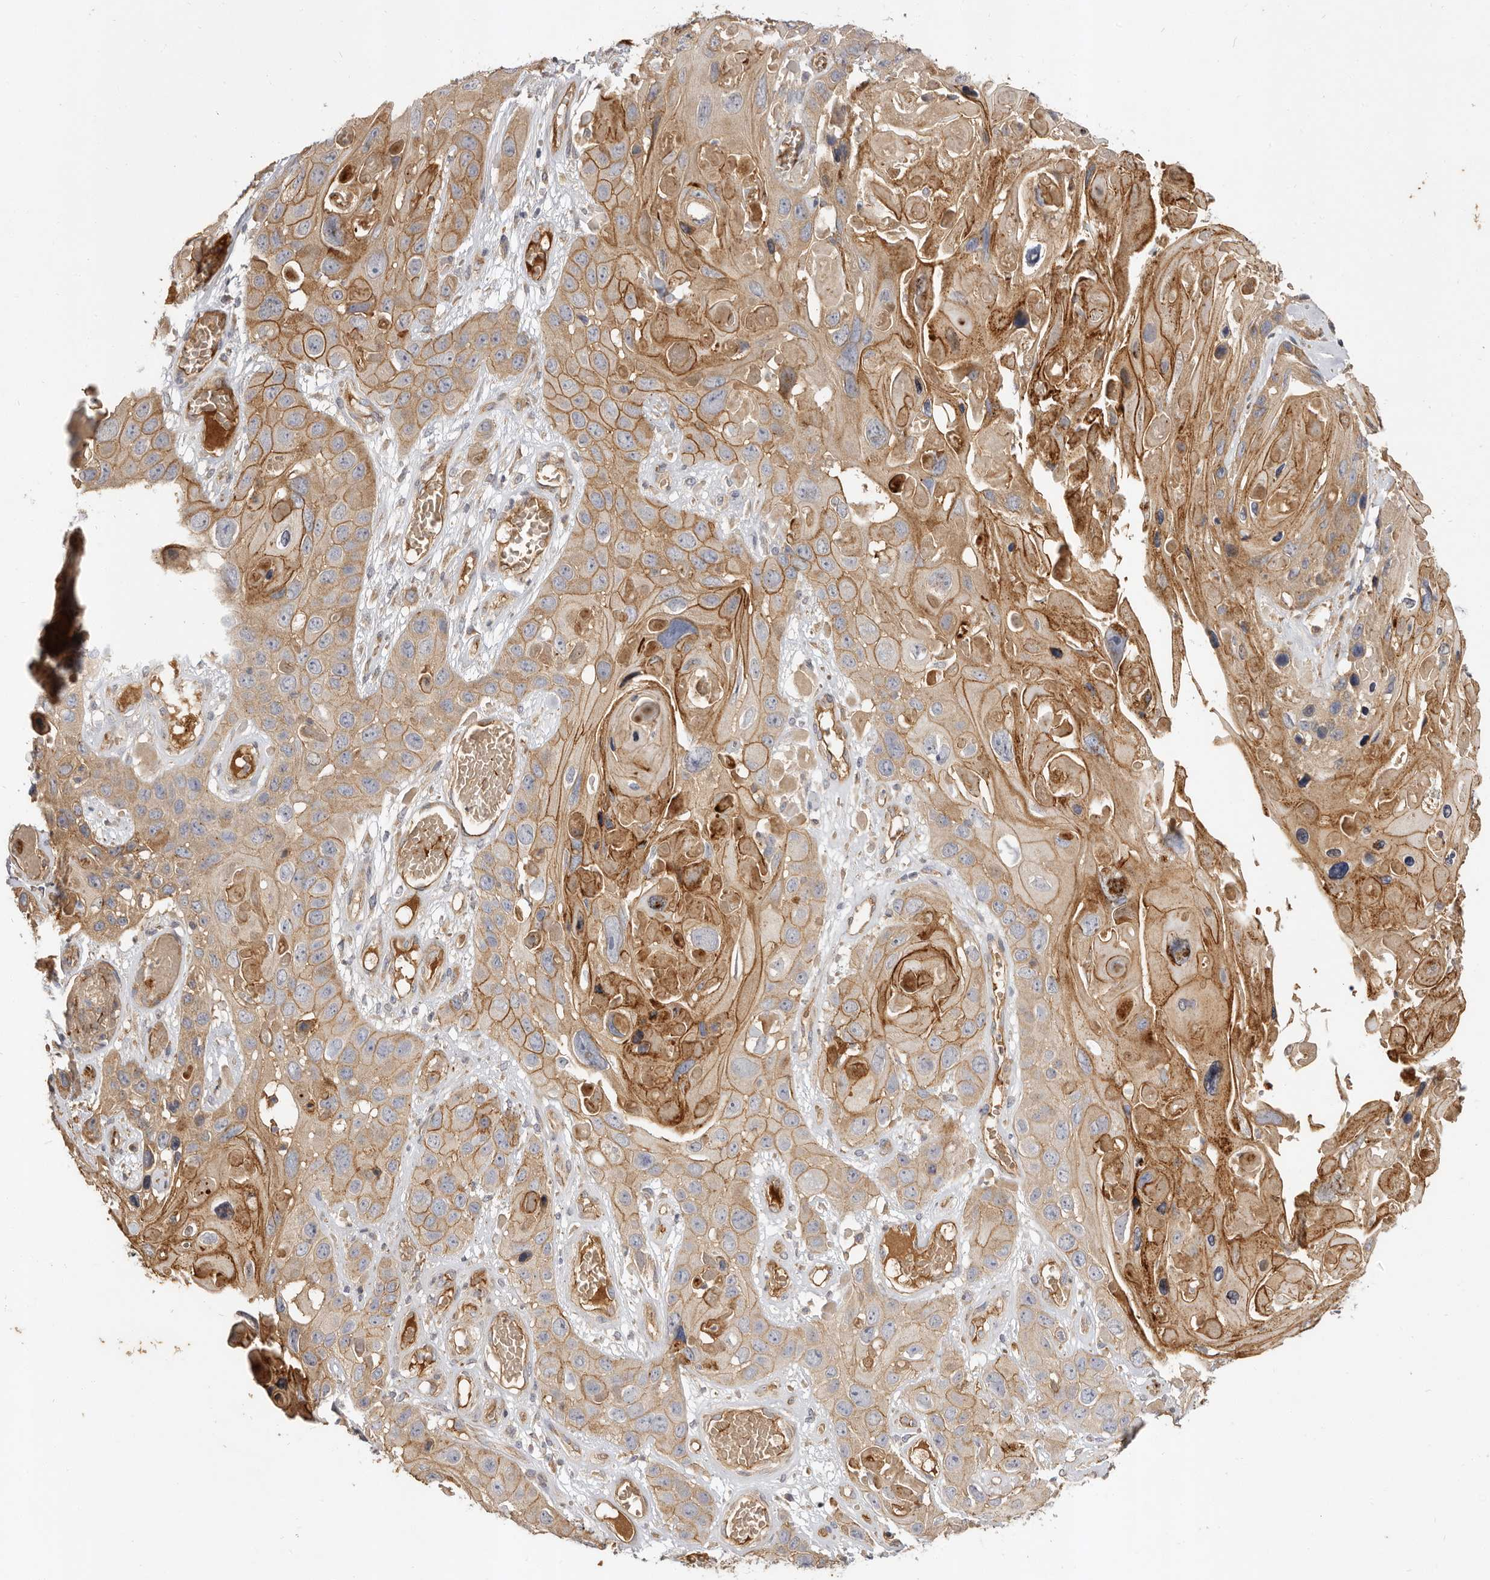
{"staining": {"intensity": "moderate", "quantity": ">75%", "location": "cytoplasmic/membranous"}, "tissue": "skin cancer", "cell_type": "Tumor cells", "image_type": "cancer", "snomed": [{"axis": "morphology", "description": "Squamous cell carcinoma, NOS"}, {"axis": "topography", "description": "Skin"}], "caption": "Immunohistochemistry of skin squamous cell carcinoma displays medium levels of moderate cytoplasmic/membranous staining in approximately >75% of tumor cells. (brown staining indicates protein expression, while blue staining denotes nuclei).", "gene": "ADAMTS9", "patient": {"sex": "male", "age": 55}}